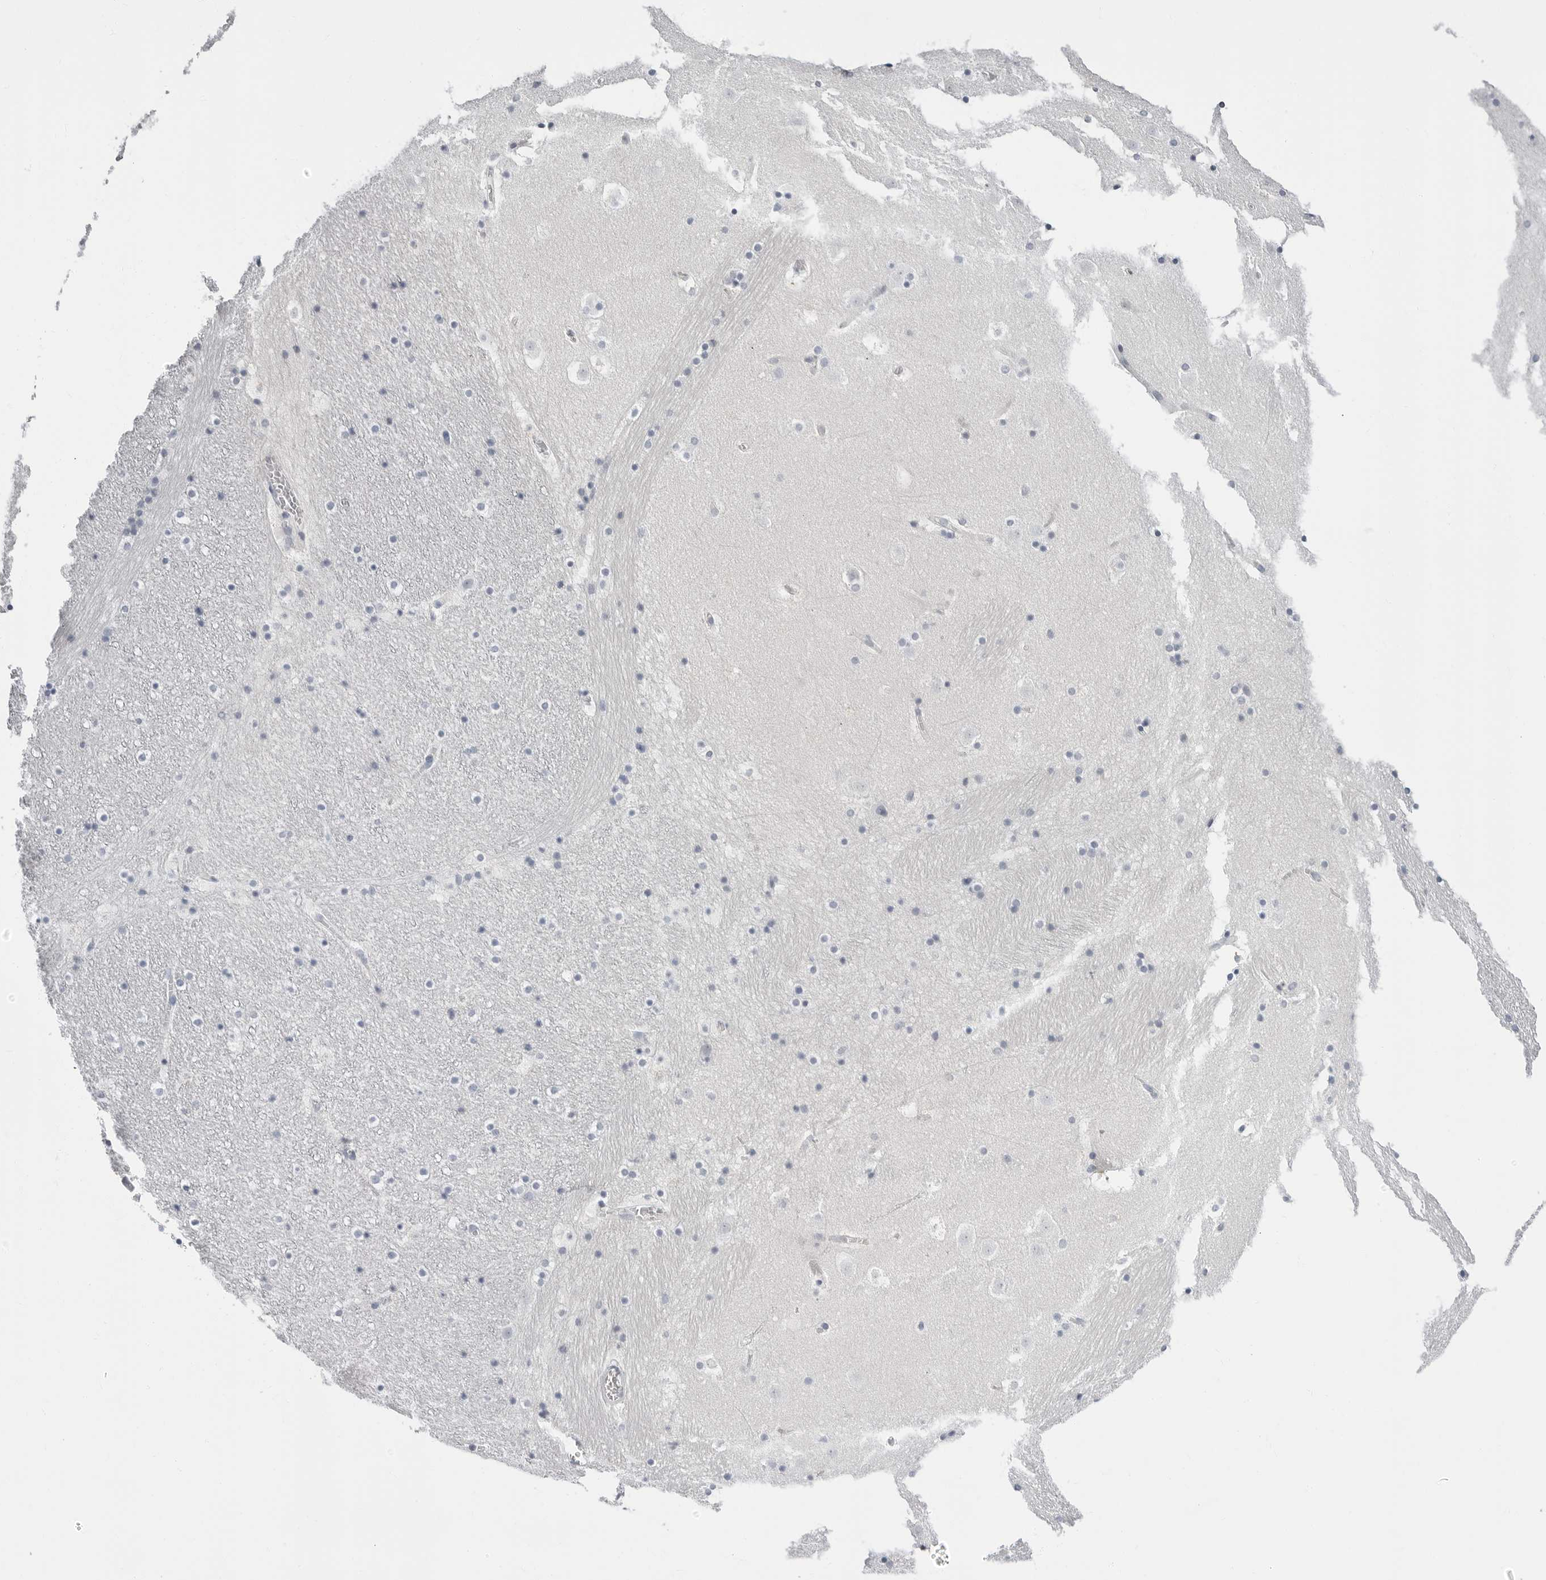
{"staining": {"intensity": "negative", "quantity": "none", "location": "none"}, "tissue": "caudate", "cell_type": "Glial cells", "image_type": "normal", "snomed": [{"axis": "morphology", "description": "Normal tissue, NOS"}, {"axis": "topography", "description": "Lateral ventricle wall"}], "caption": "High power microscopy photomicrograph of an immunohistochemistry (IHC) image of normal caudate, revealing no significant staining in glial cells.", "gene": "ERICH3", "patient": {"sex": "male", "age": 45}}